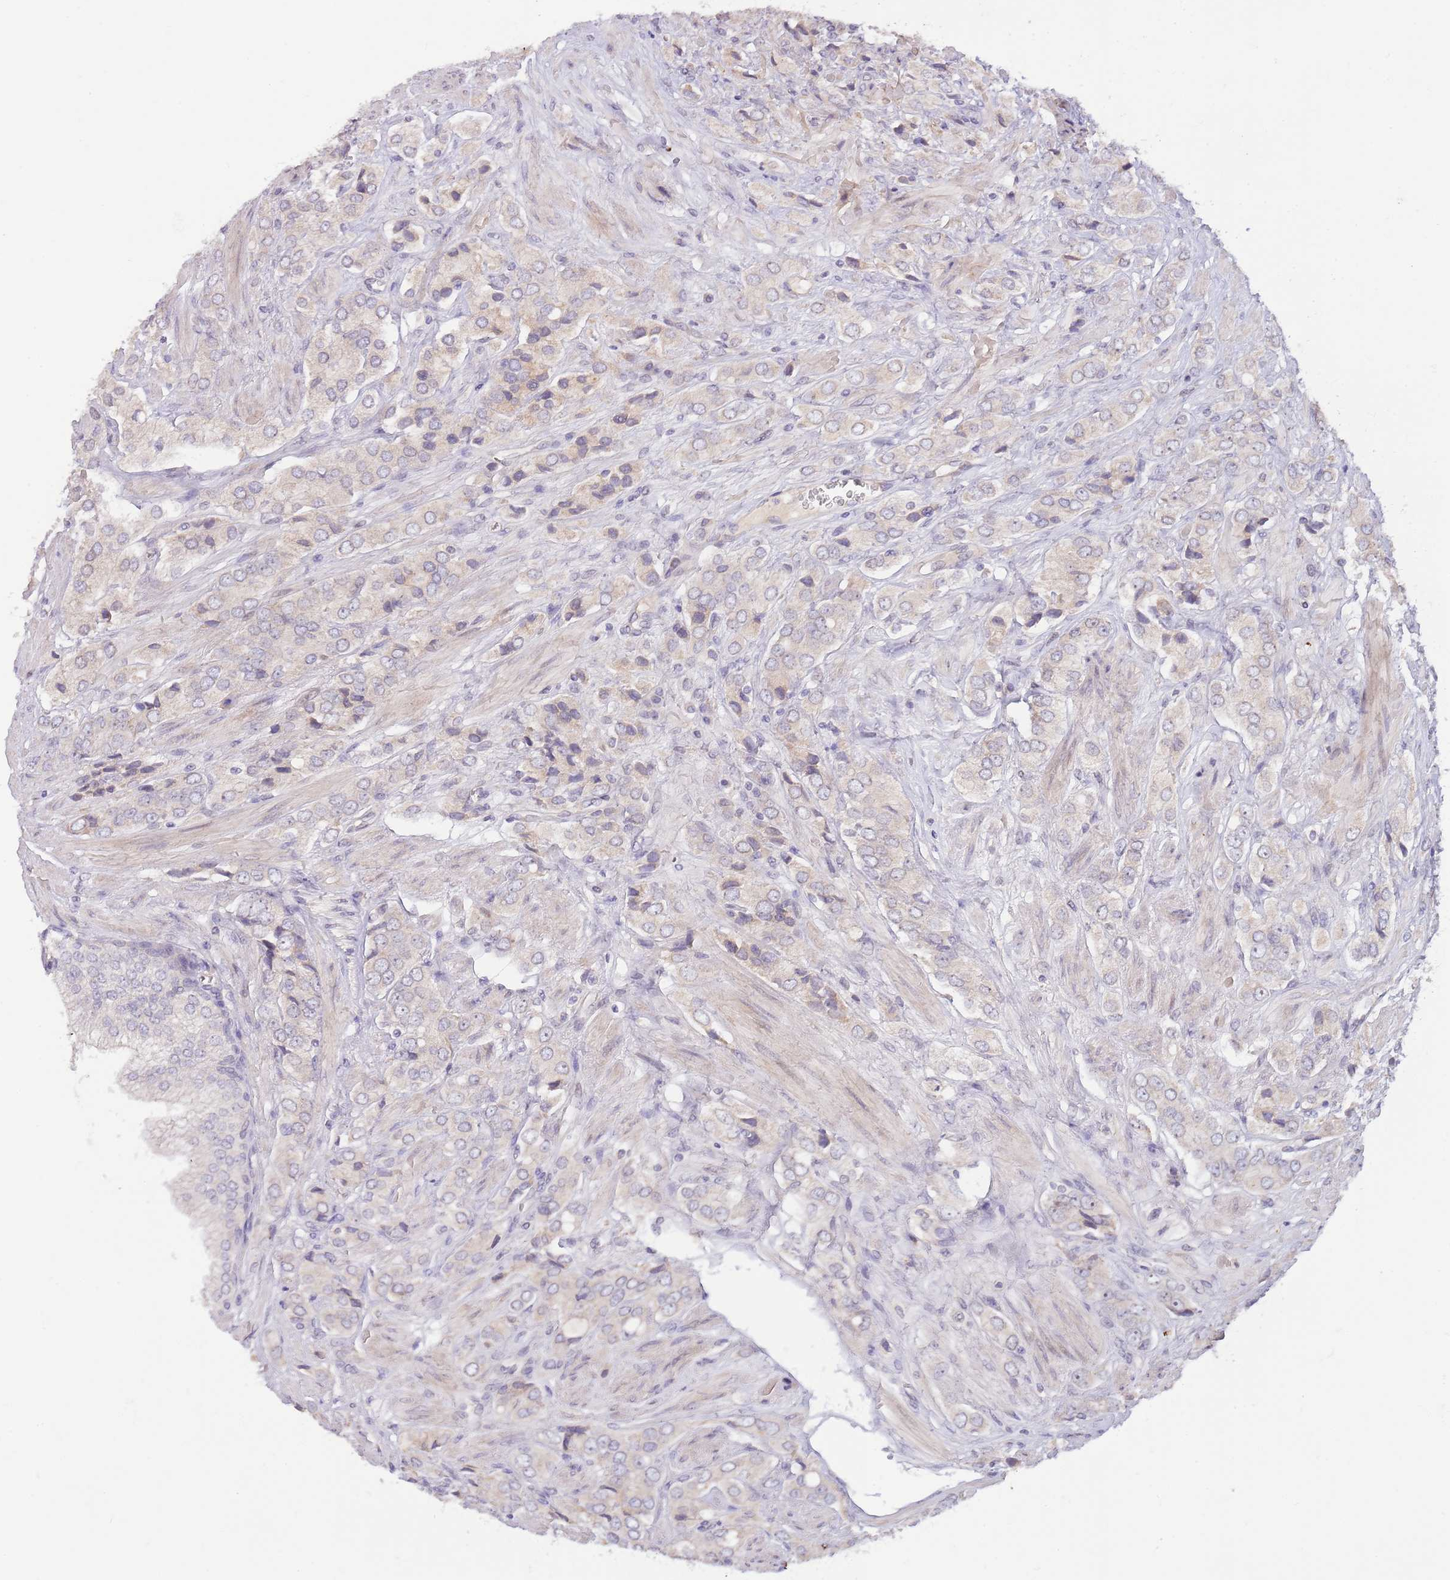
{"staining": {"intensity": "negative", "quantity": "none", "location": "none"}, "tissue": "prostate cancer", "cell_type": "Tumor cells", "image_type": "cancer", "snomed": [{"axis": "morphology", "description": "Adenocarcinoma, High grade"}, {"axis": "topography", "description": "Prostate and seminal vesicle, NOS"}], "caption": "DAB immunohistochemical staining of high-grade adenocarcinoma (prostate) shows no significant staining in tumor cells.", "gene": "AP1S2", "patient": {"sex": "male", "age": 64}}